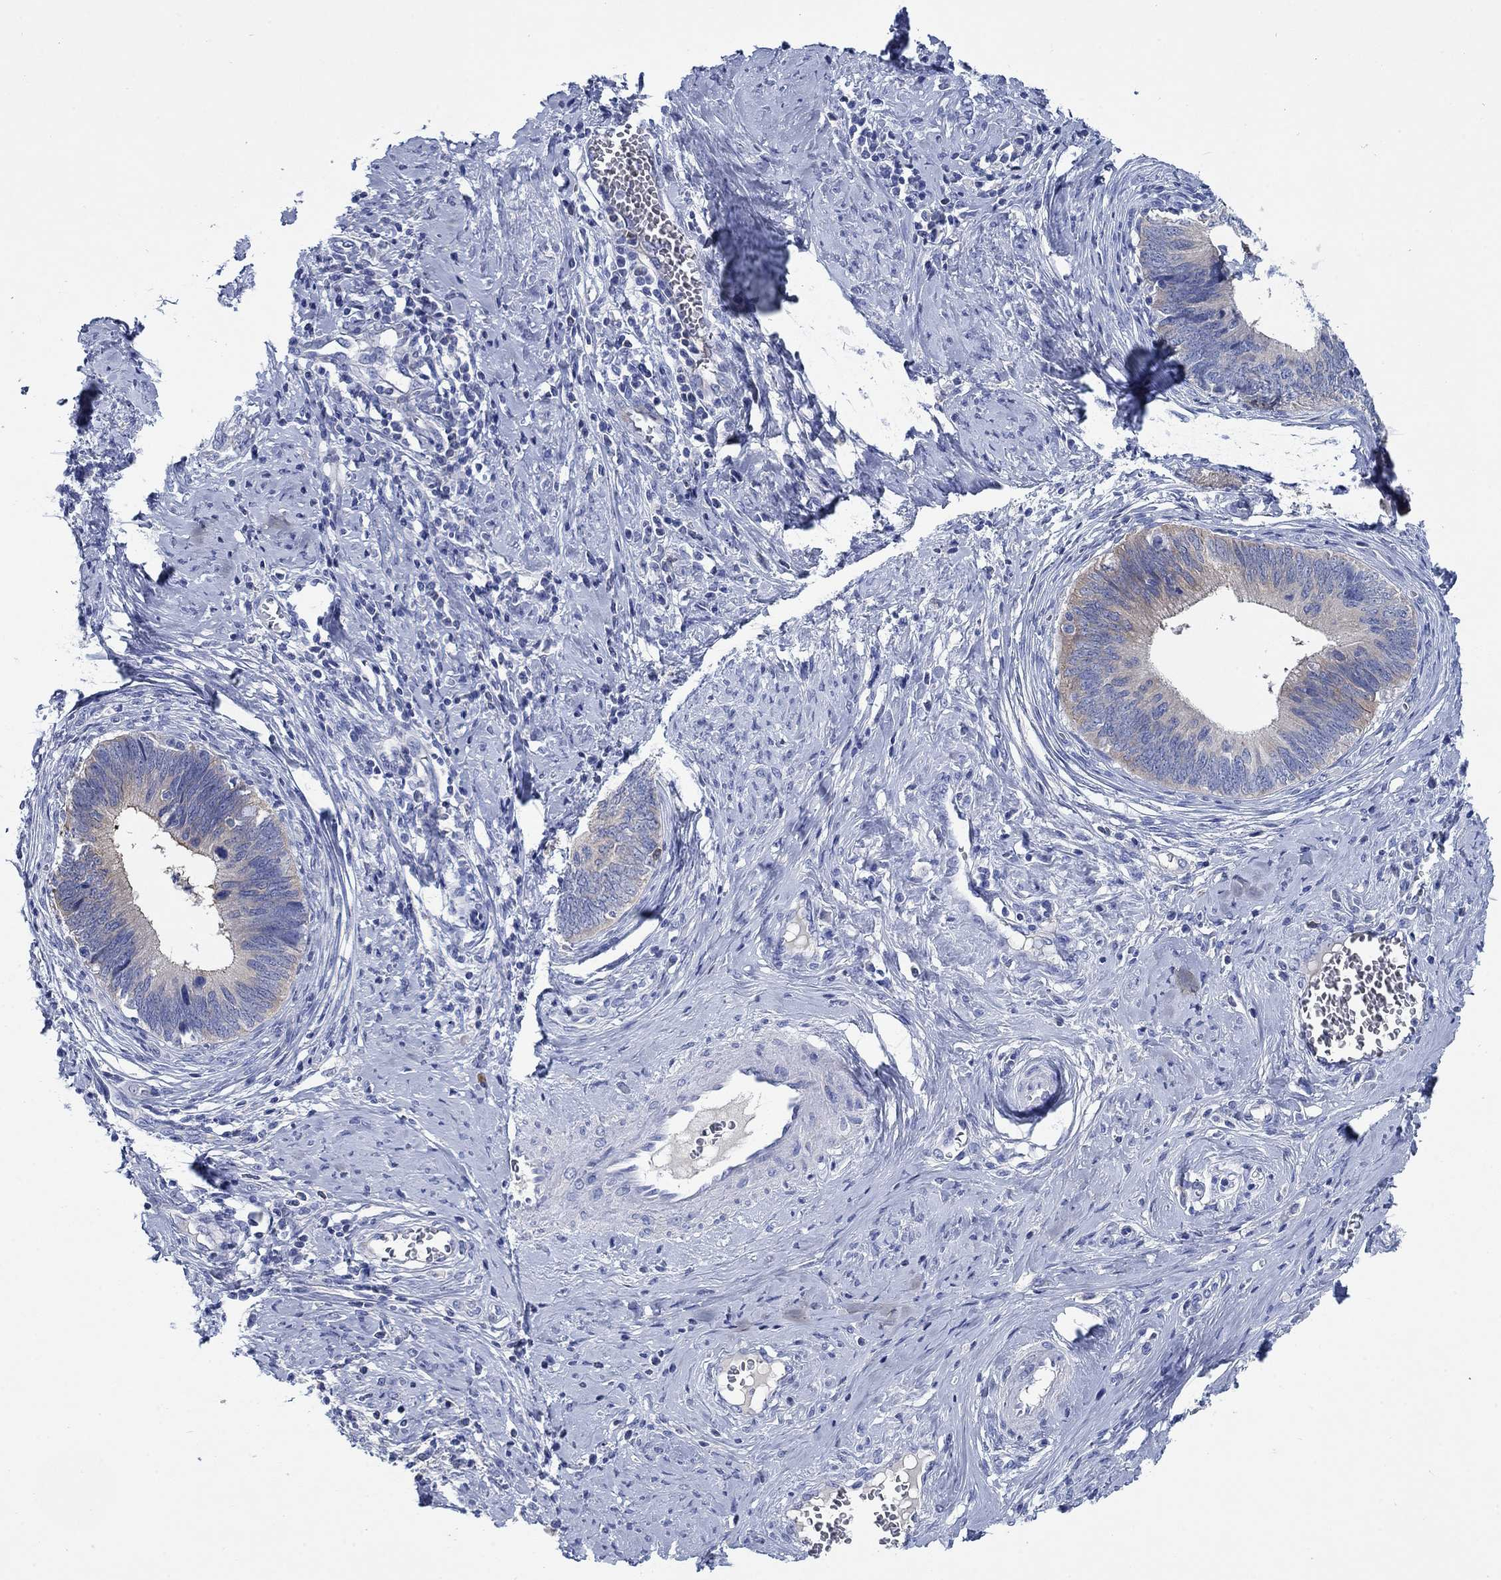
{"staining": {"intensity": "negative", "quantity": "none", "location": "none"}, "tissue": "cervical cancer", "cell_type": "Tumor cells", "image_type": "cancer", "snomed": [{"axis": "morphology", "description": "Adenocarcinoma, NOS"}, {"axis": "topography", "description": "Cervix"}], "caption": "Protein analysis of cervical cancer shows no significant staining in tumor cells.", "gene": "TRIM16", "patient": {"sex": "female", "age": 42}}